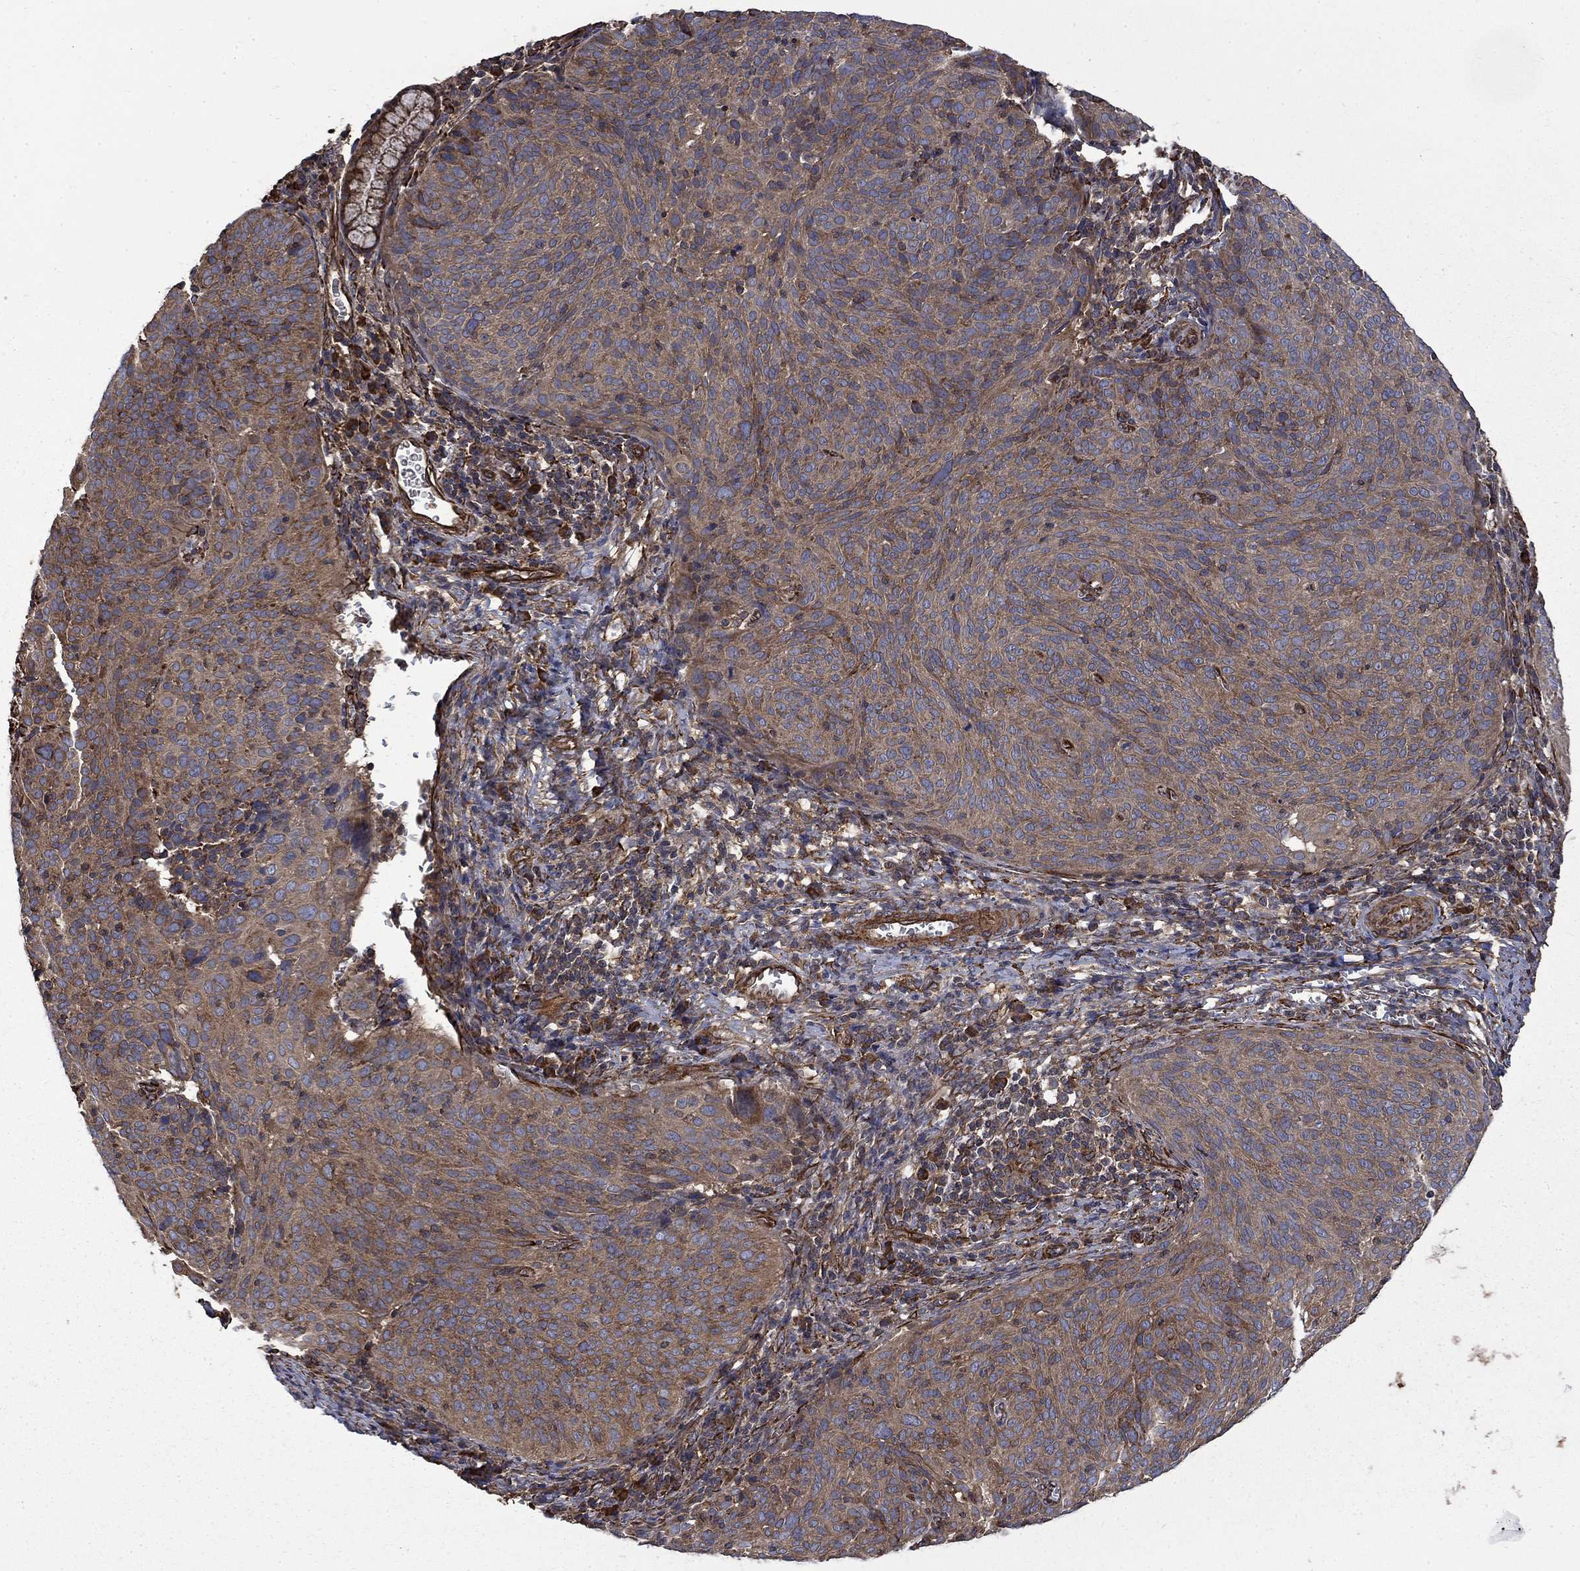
{"staining": {"intensity": "moderate", "quantity": ">75%", "location": "cytoplasmic/membranous"}, "tissue": "cervical cancer", "cell_type": "Tumor cells", "image_type": "cancer", "snomed": [{"axis": "morphology", "description": "Squamous cell carcinoma, NOS"}, {"axis": "topography", "description": "Cervix"}], "caption": "High-power microscopy captured an immunohistochemistry (IHC) micrograph of cervical squamous cell carcinoma, revealing moderate cytoplasmic/membranous staining in about >75% of tumor cells.", "gene": "CUTC", "patient": {"sex": "female", "age": 39}}